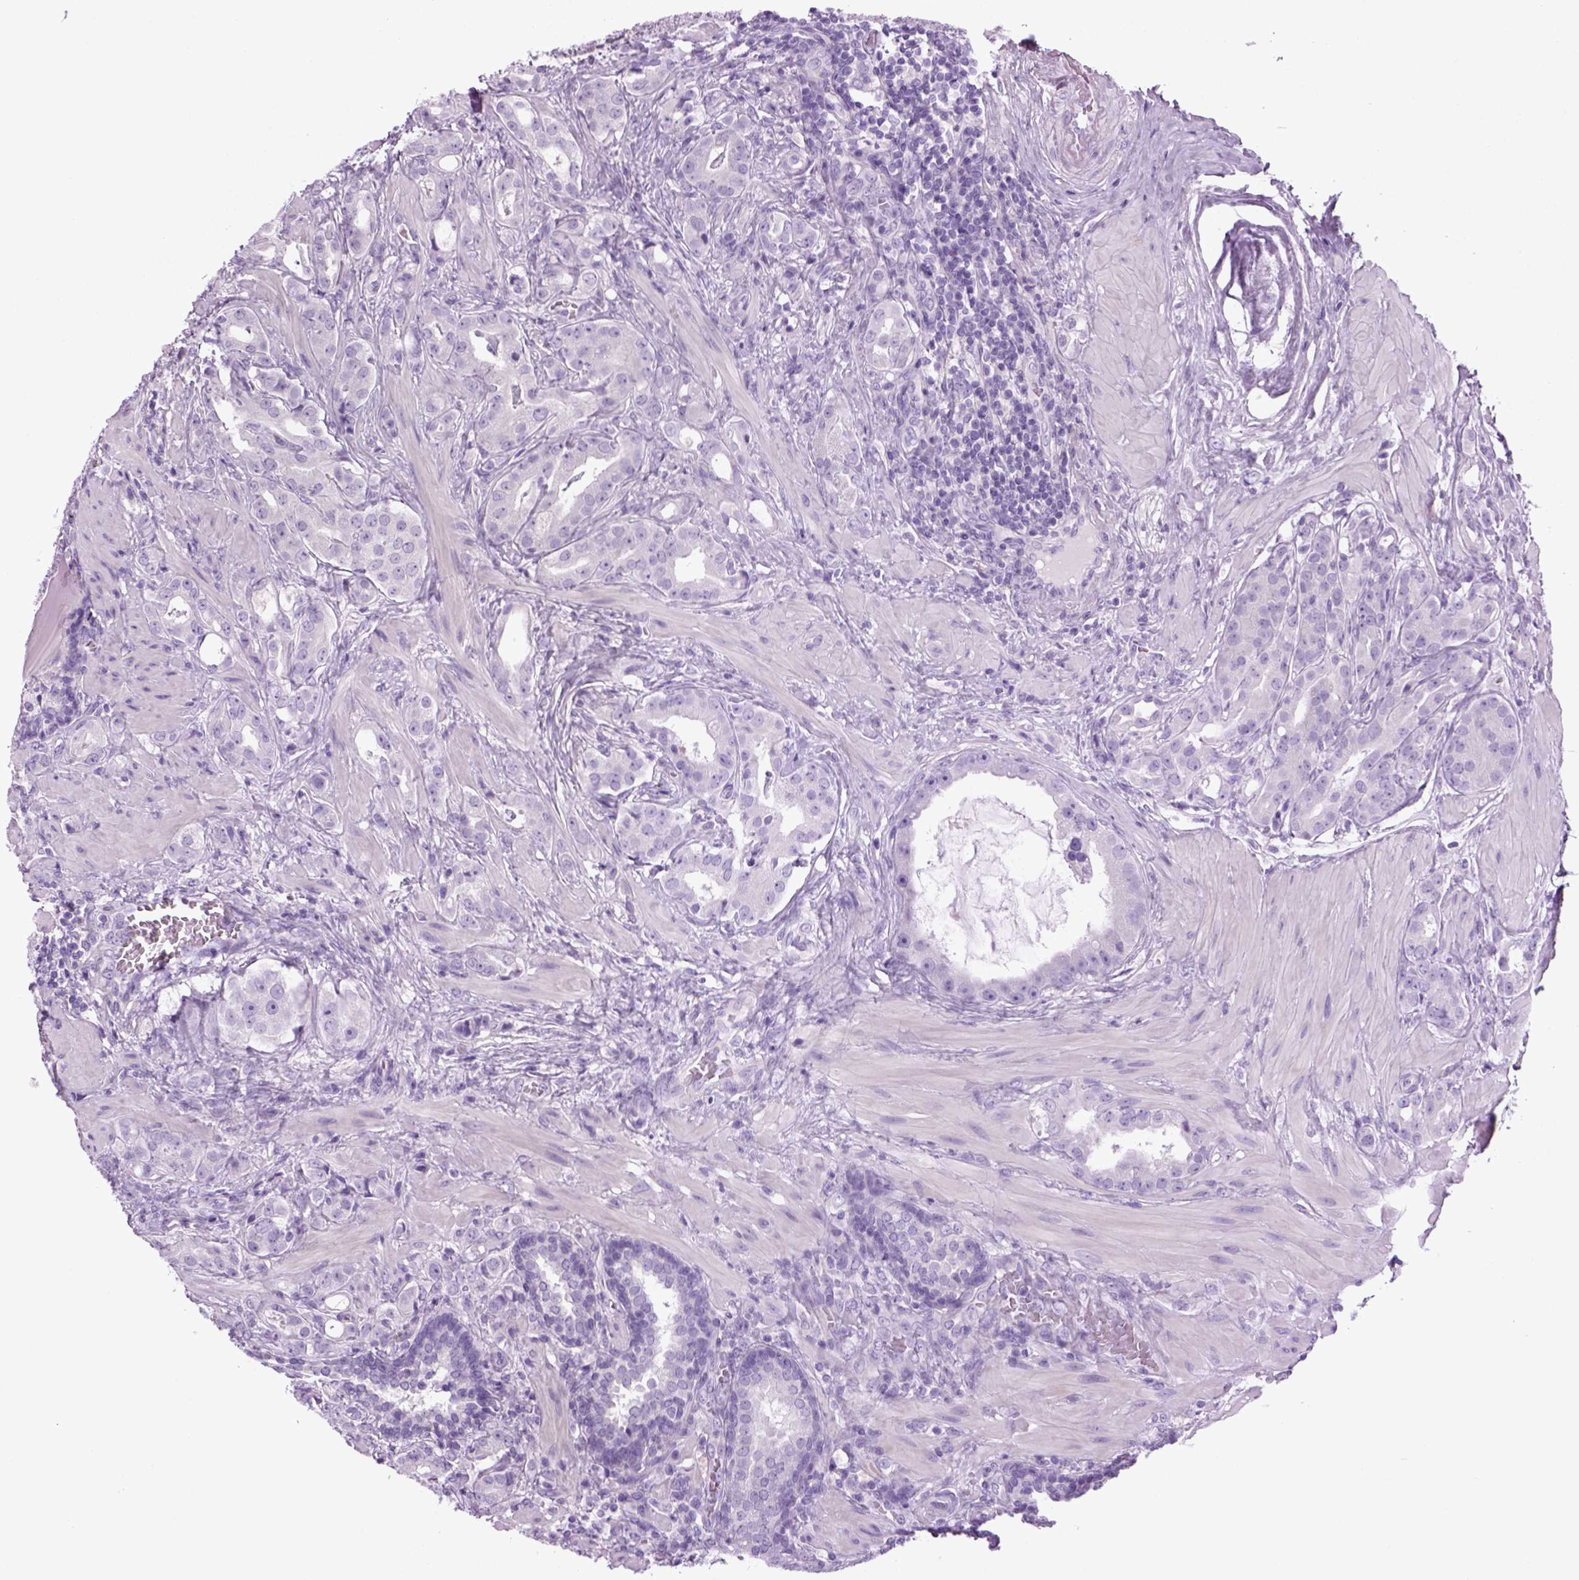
{"staining": {"intensity": "negative", "quantity": "none", "location": "none"}, "tissue": "prostate cancer", "cell_type": "Tumor cells", "image_type": "cancer", "snomed": [{"axis": "morphology", "description": "Adenocarcinoma, NOS"}, {"axis": "topography", "description": "Prostate"}], "caption": "The image demonstrates no significant expression in tumor cells of prostate cancer.", "gene": "HMCN2", "patient": {"sex": "male", "age": 57}}